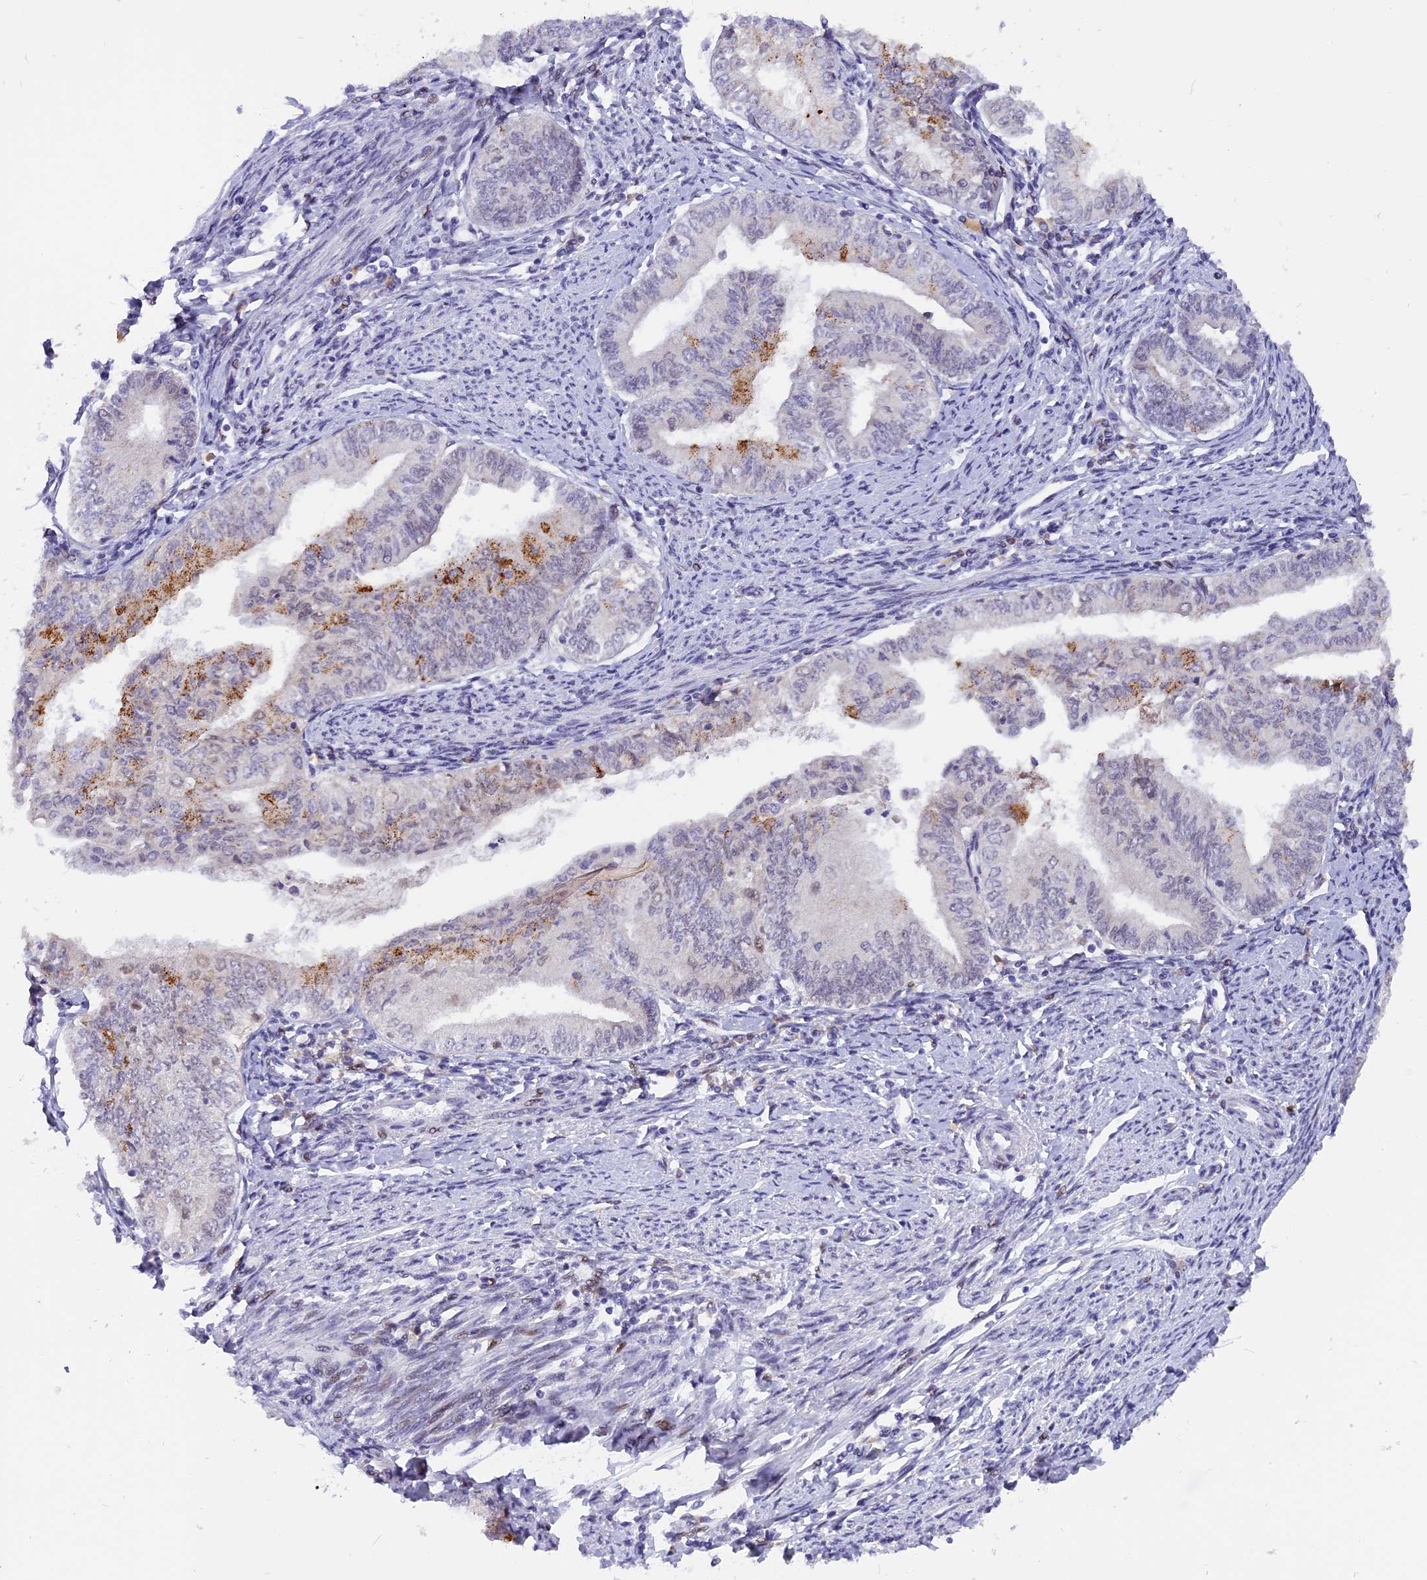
{"staining": {"intensity": "strong", "quantity": "<25%", "location": "cytoplasmic/membranous"}, "tissue": "endometrial cancer", "cell_type": "Tumor cells", "image_type": "cancer", "snomed": [{"axis": "morphology", "description": "Adenocarcinoma, NOS"}, {"axis": "topography", "description": "Endometrium"}], "caption": "This image demonstrates immunohistochemistry (IHC) staining of endometrial cancer, with medium strong cytoplasmic/membranous staining in about <25% of tumor cells.", "gene": "RABGGTA", "patient": {"sex": "female", "age": 66}}